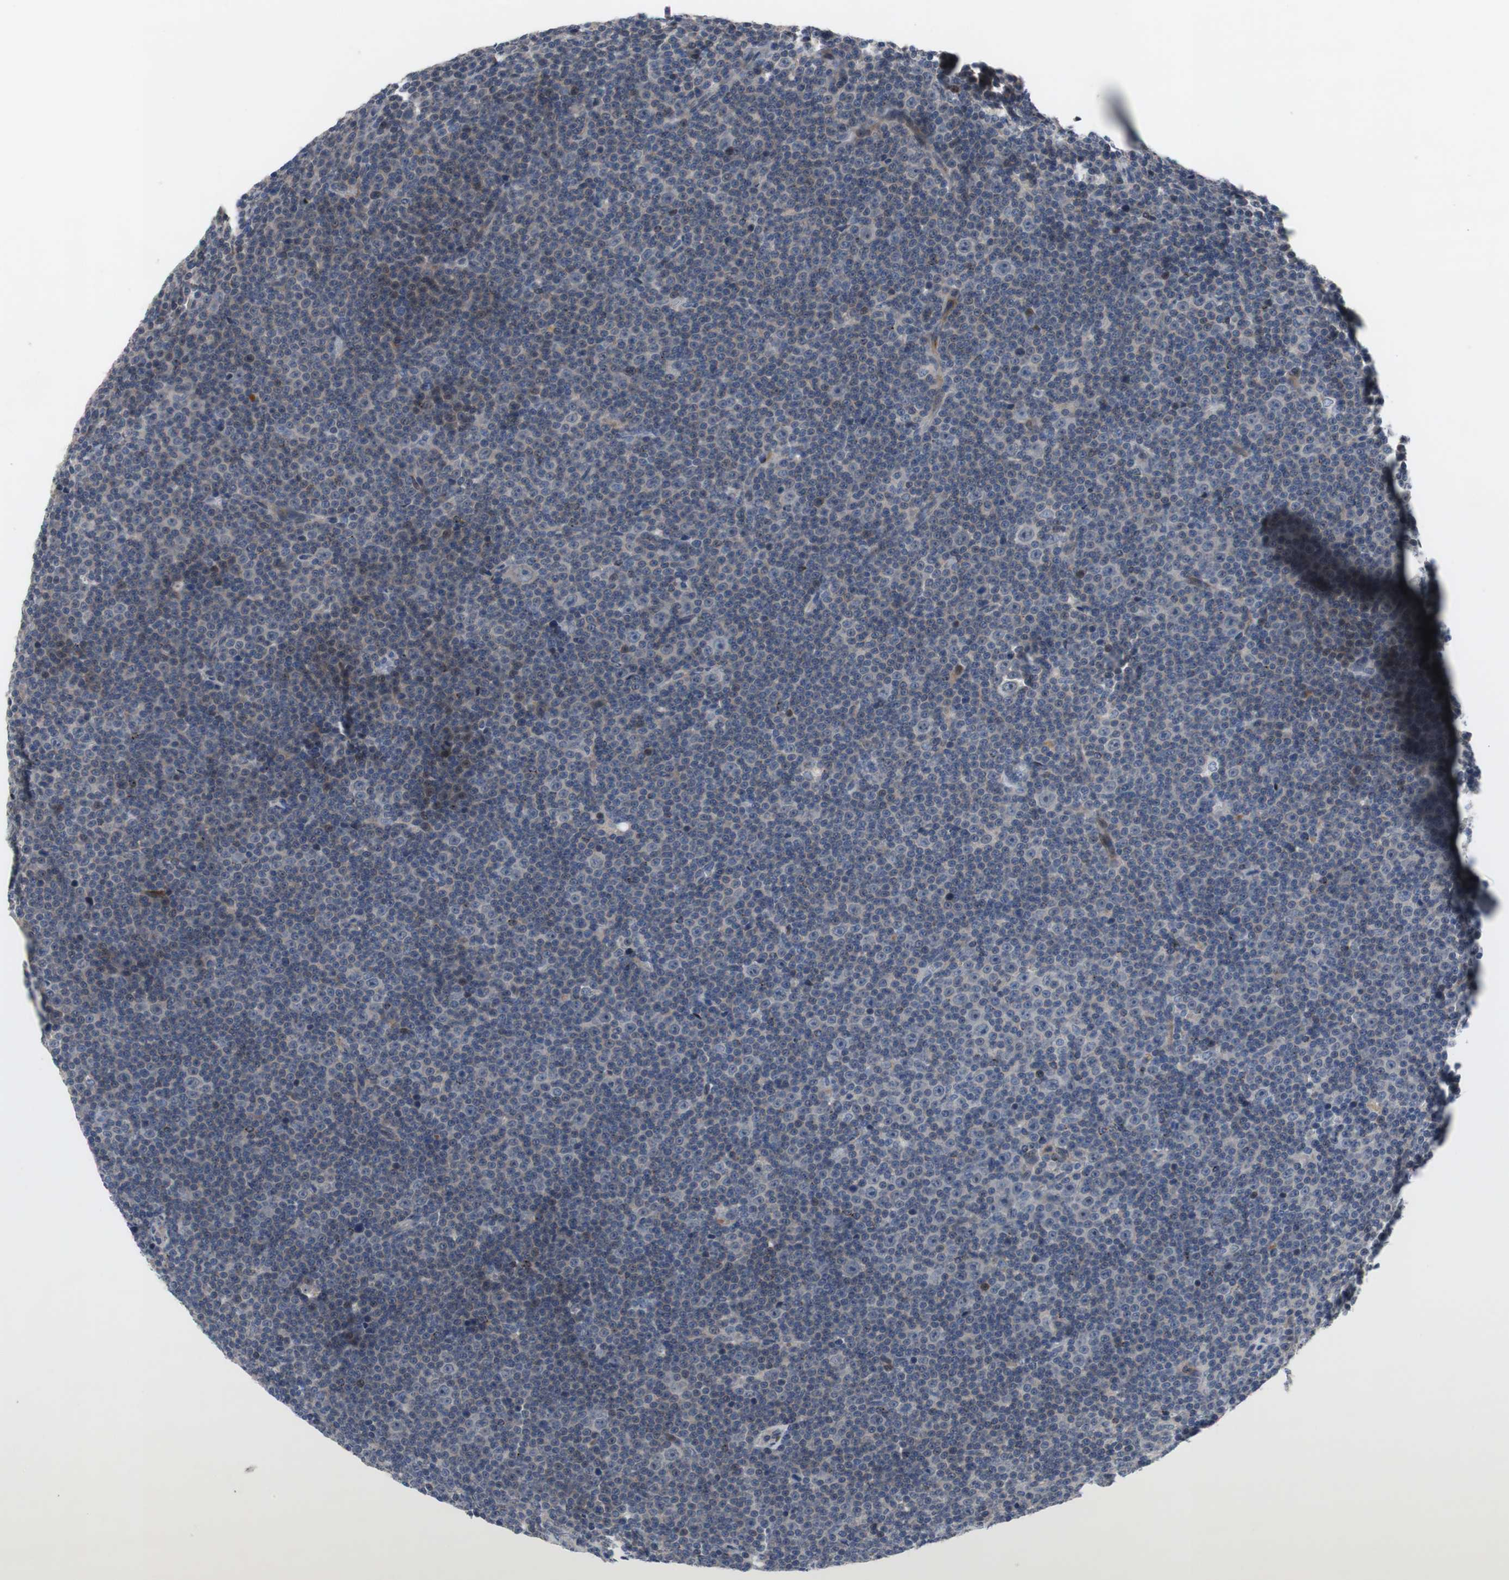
{"staining": {"intensity": "weak", "quantity": "<25%", "location": "cytoplasmic/membranous"}, "tissue": "lymphoma", "cell_type": "Tumor cells", "image_type": "cancer", "snomed": [{"axis": "morphology", "description": "Malignant lymphoma, non-Hodgkin's type, Low grade"}, {"axis": "topography", "description": "Lymph node"}], "caption": "Malignant lymphoma, non-Hodgkin's type (low-grade) stained for a protein using immunohistochemistry (IHC) demonstrates no staining tumor cells.", "gene": "MUTYH", "patient": {"sex": "female", "age": 67}}